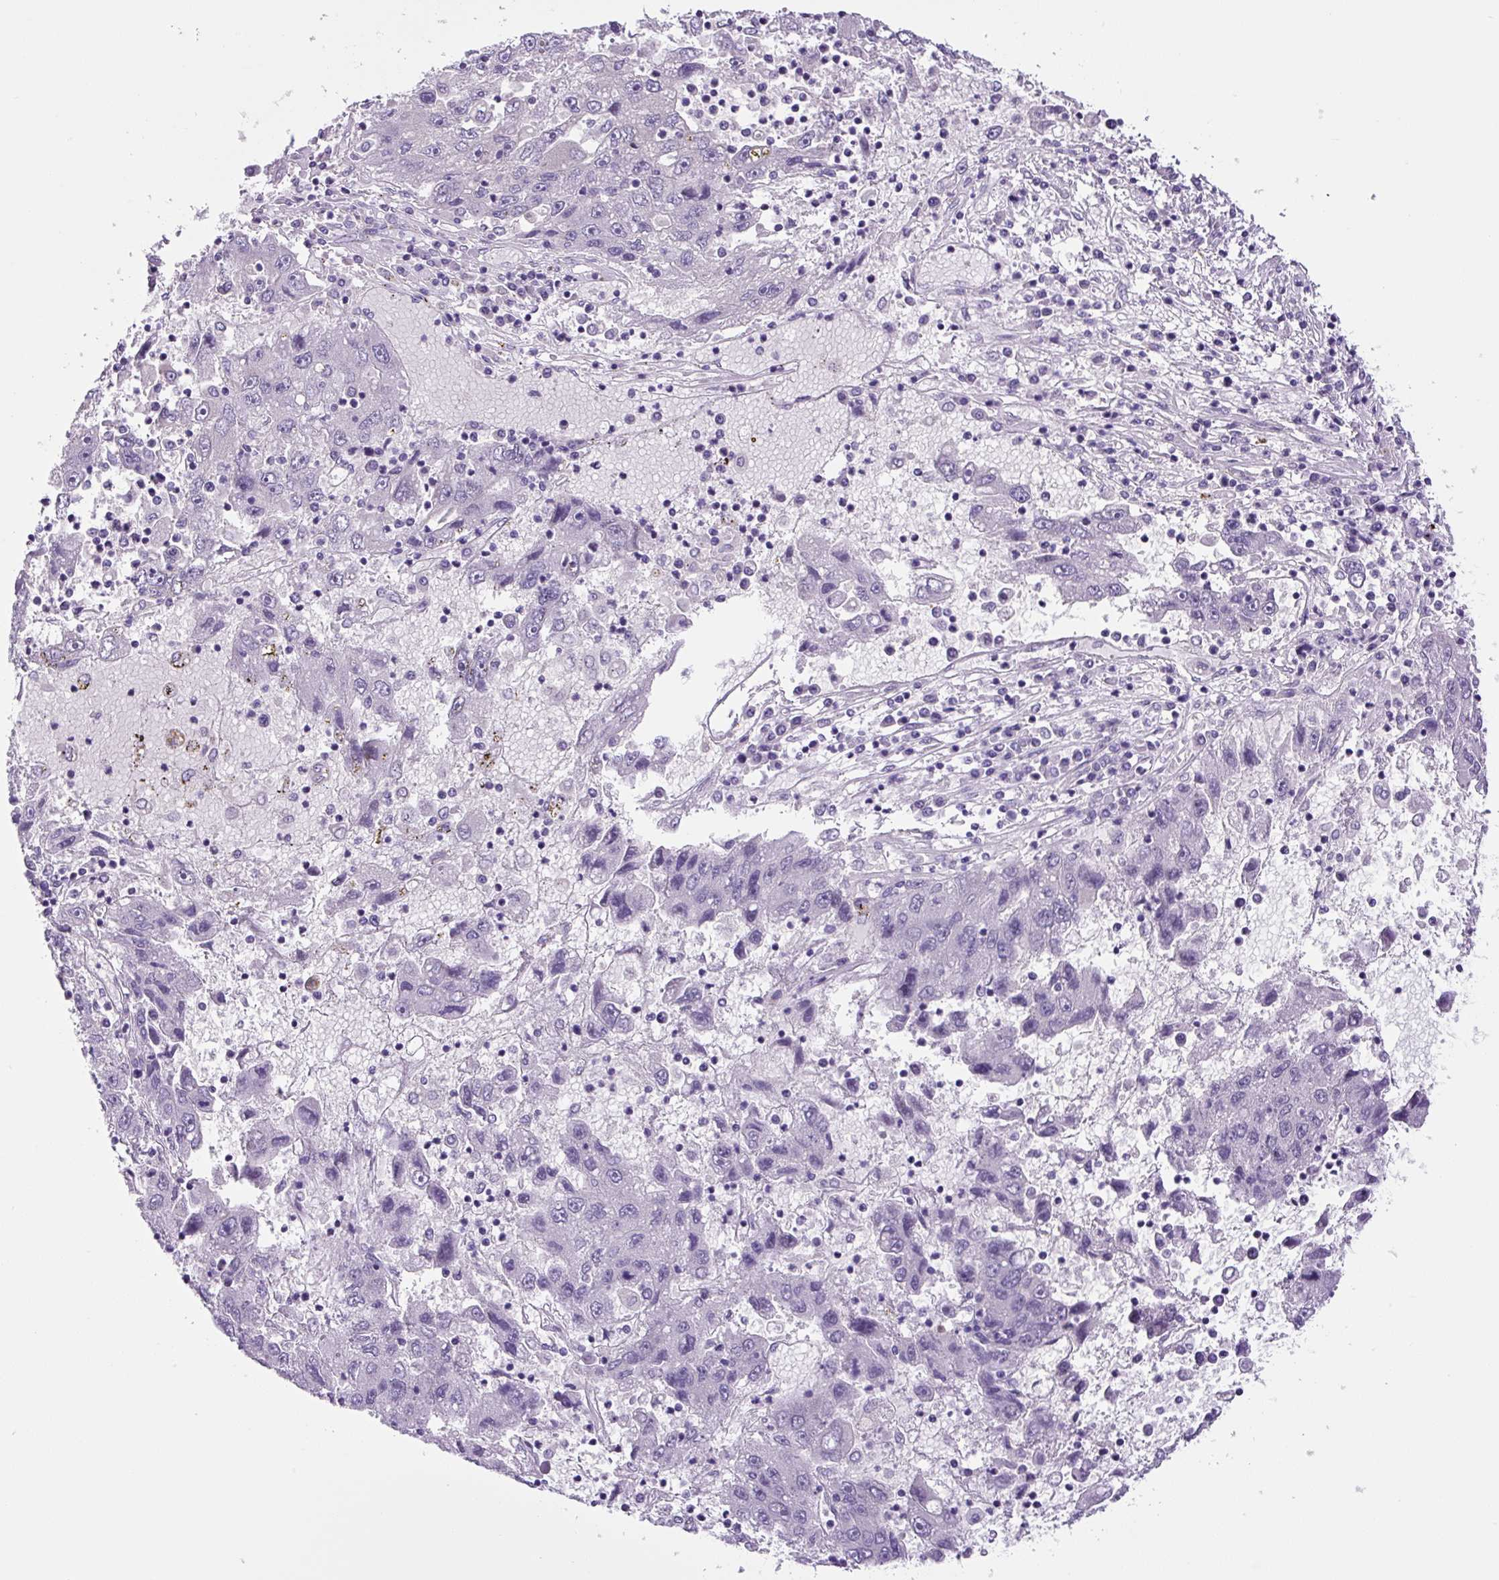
{"staining": {"intensity": "negative", "quantity": "none", "location": "none"}, "tissue": "liver cancer", "cell_type": "Tumor cells", "image_type": "cancer", "snomed": [{"axis": "morphology", "description": "Carcinoma, Hepatocellular, NOS"}, {"axis": "topography", "description": "Liver"}], "caption": "Protein analysis of hepatocellular carcinoma (liver) reveals no significant staining in tumor cells.", "gene": "GORASP1", "patient": {"sex": "male", "age": 49}}